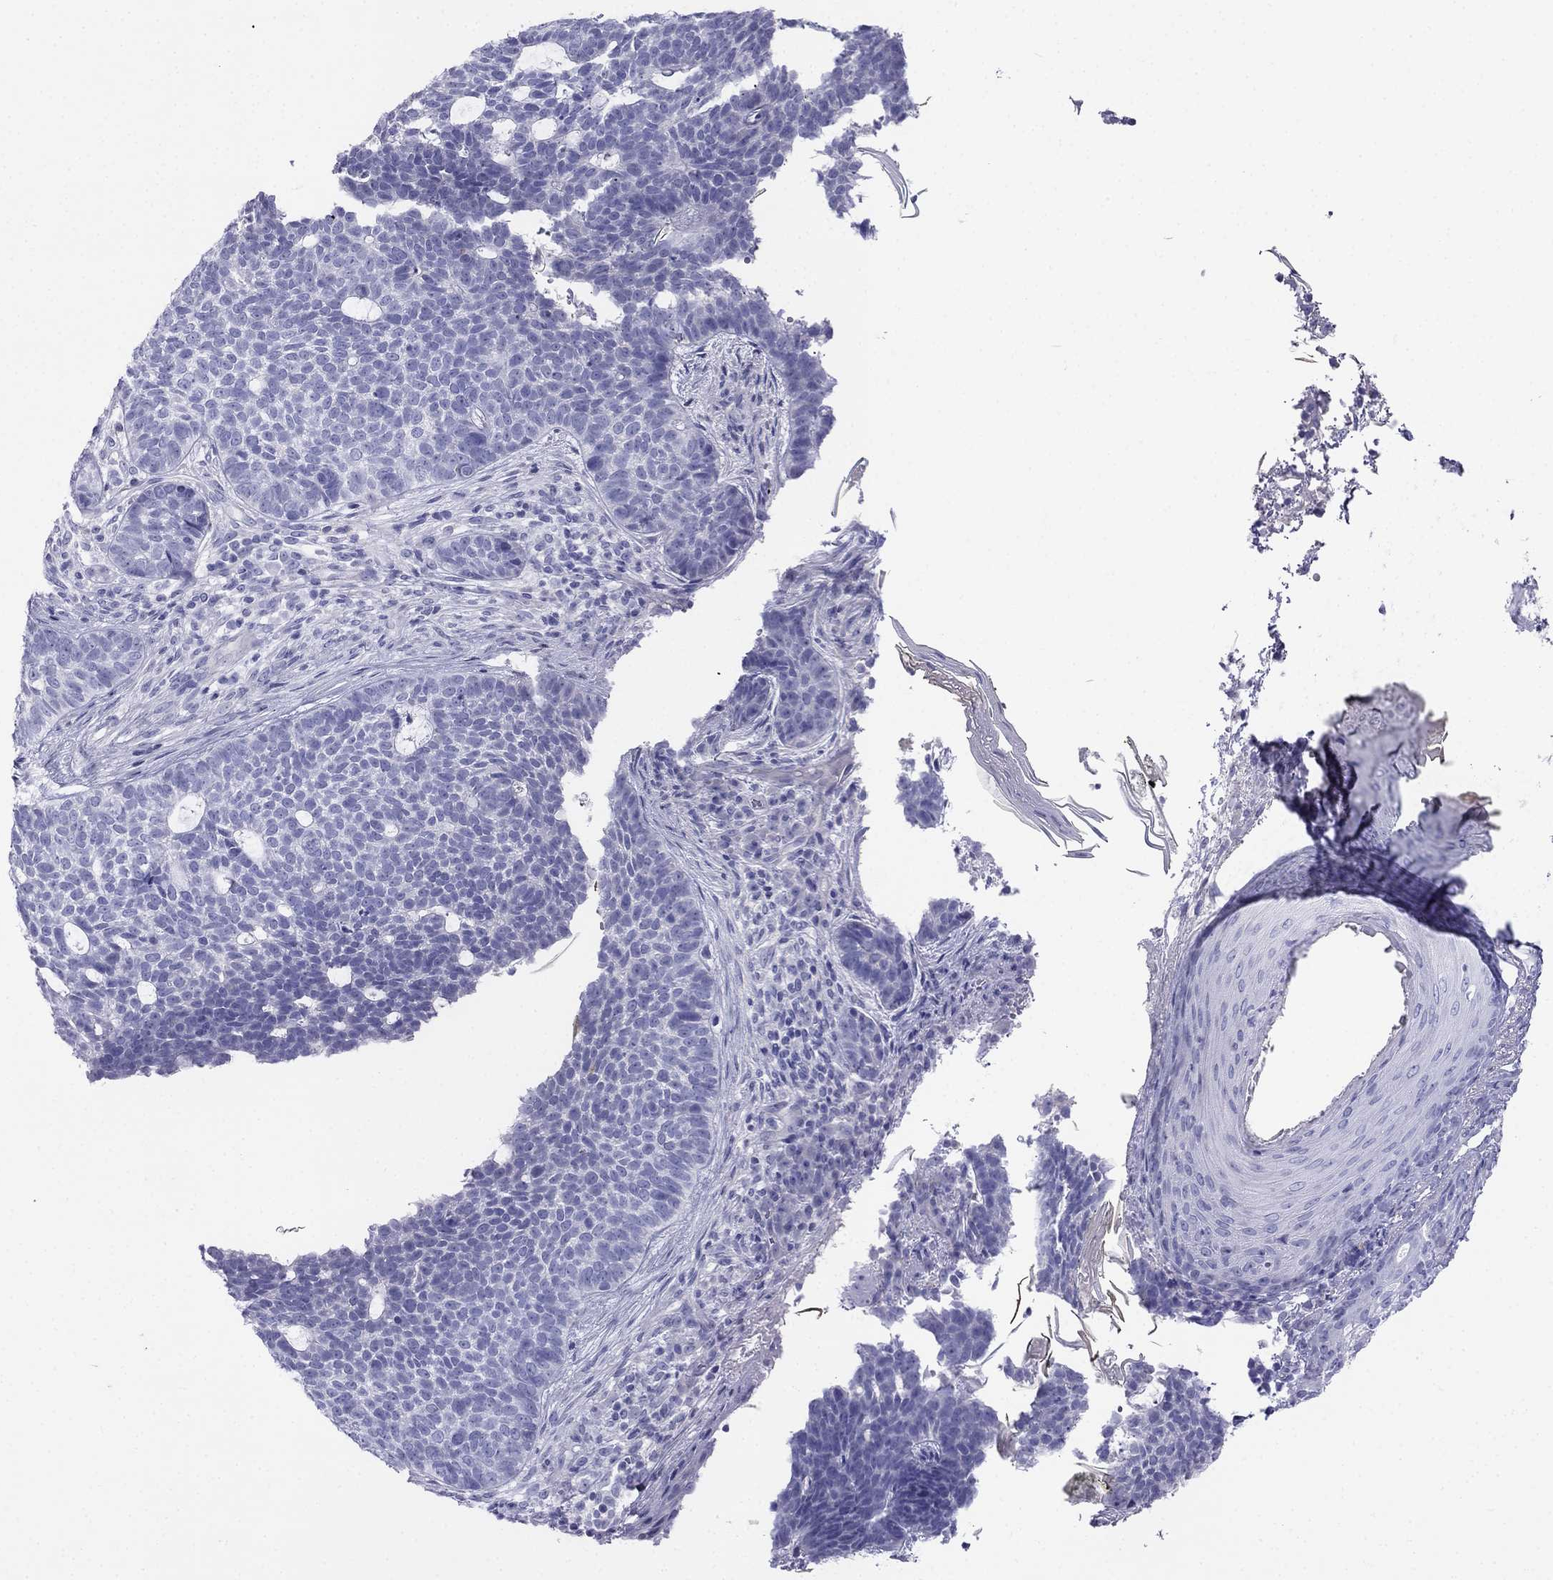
{"staining": {"intensity": "negative", "quantity": "none", "location": "none"}, "tissue": "skin cancer", "cell_type": "Tumor cells", "image_type": "cancer", "snomed": [{"axis": "morphology", "description": "Basal cell carcinoma"}, {"axis": "topography", "description": "Skin"}], "caption": "DAB immunohistochemical staining of human skin cancer exhibits no significant staining in tumor cells.", "gene": "ALOXE3", "patient": {"sex": "female", "age": 69}}